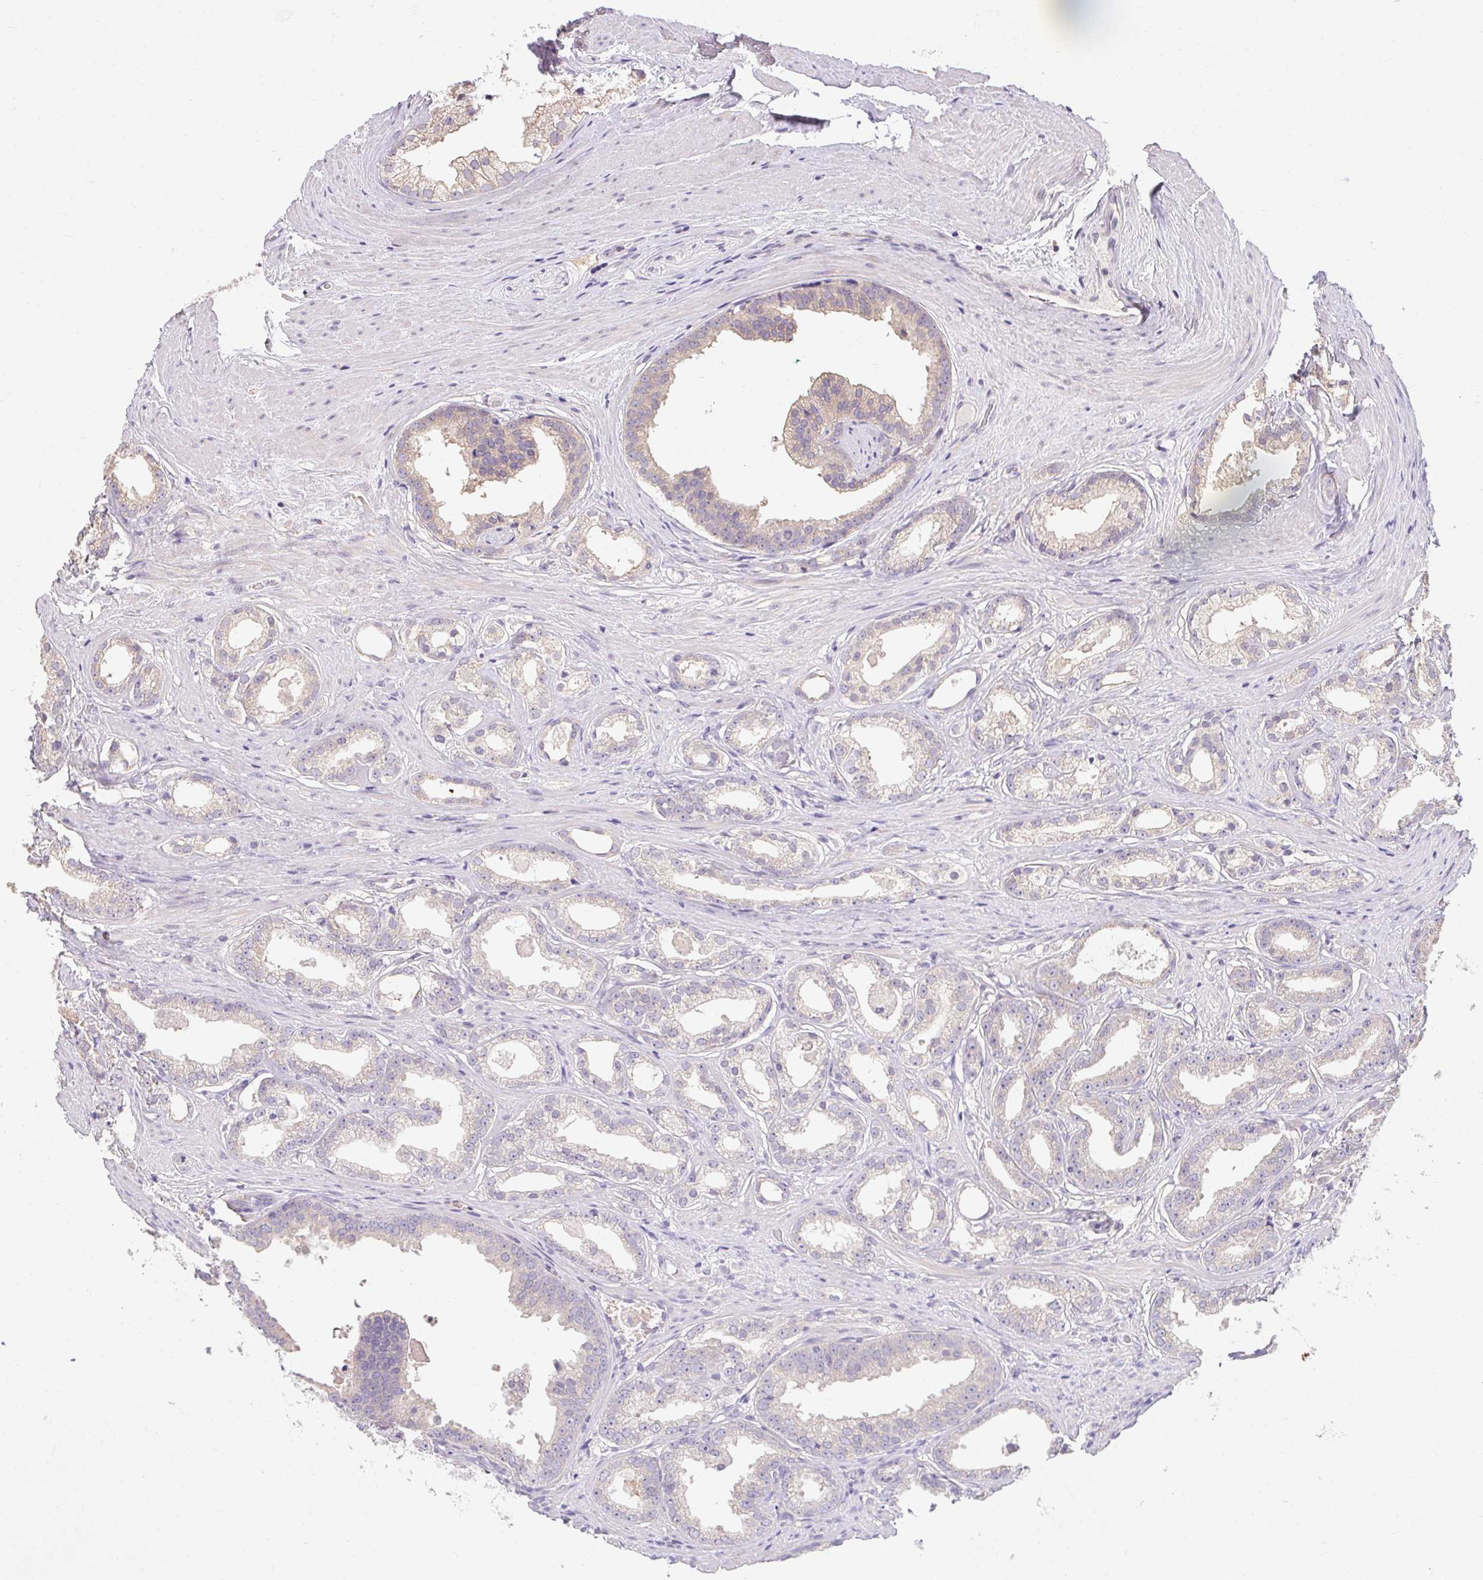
{"staining": {"intensity": "negative", "quantity": "none", "location": "none"}, "tissue": "prostate cancer", "cell_type": "Tumor cells", "image_type": "cancer", "snomed": [{"axis": "morphology", "description": "Adenocarcinoma, Low grade"}, {"axis": "topography", "description": "Prostate"}], "caption": "Tumor cells show no significant protein staining in prostate cancer.", "gene": "TMEM52B", "patient": {"sex": "male", "age": 65}}